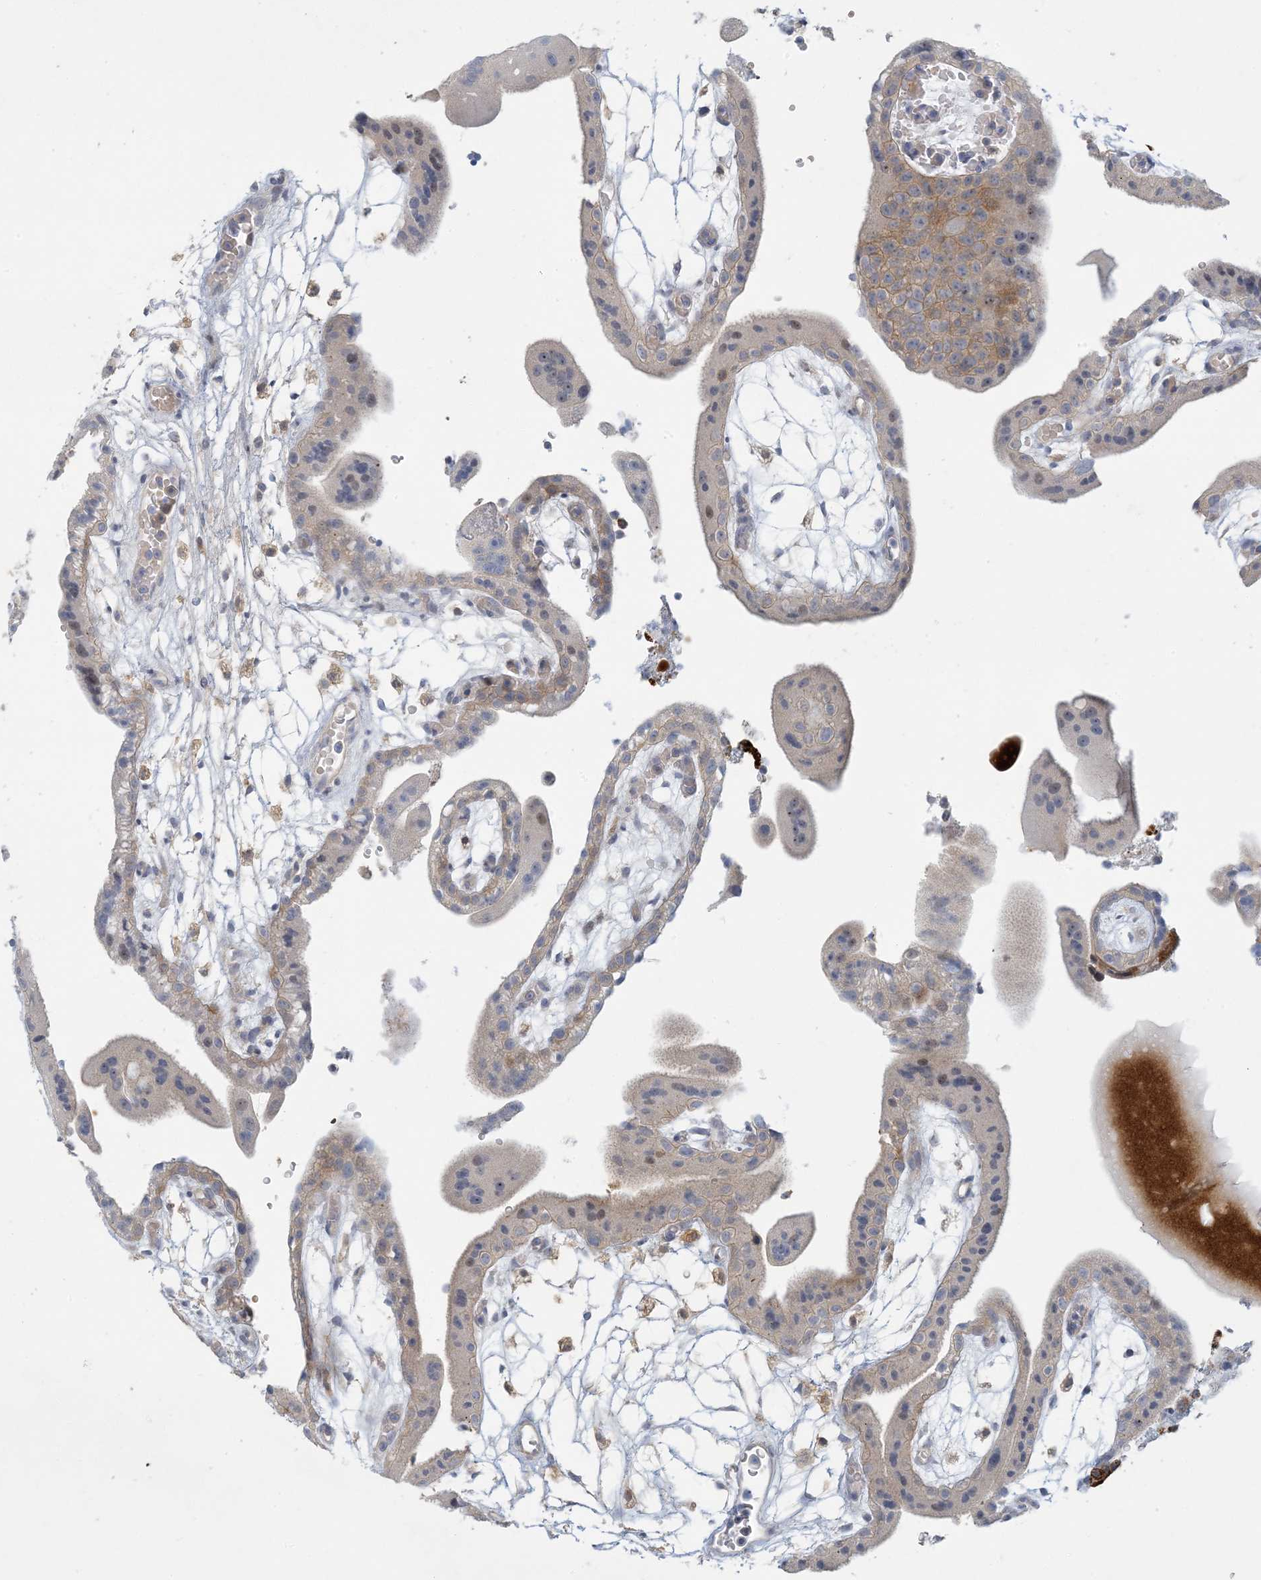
{"staining": {"intensity": "weak", "quantity": "<25%", "location": "cytoplasmic/membranous"}, "tissue": "placenta", "cell_type": "Decidual cells", "image_type": "normal", "snomed": [{"axis": "morphology", "description": "Normal tissue, NOS"}, {"axis": "topography", "description": "Placenta"}], "caption": "Protein analysis of normal placenta shows no significant expression in decidual cells.", "gene": "LTN1", "patient": {"sex": "female", "age": 18}}